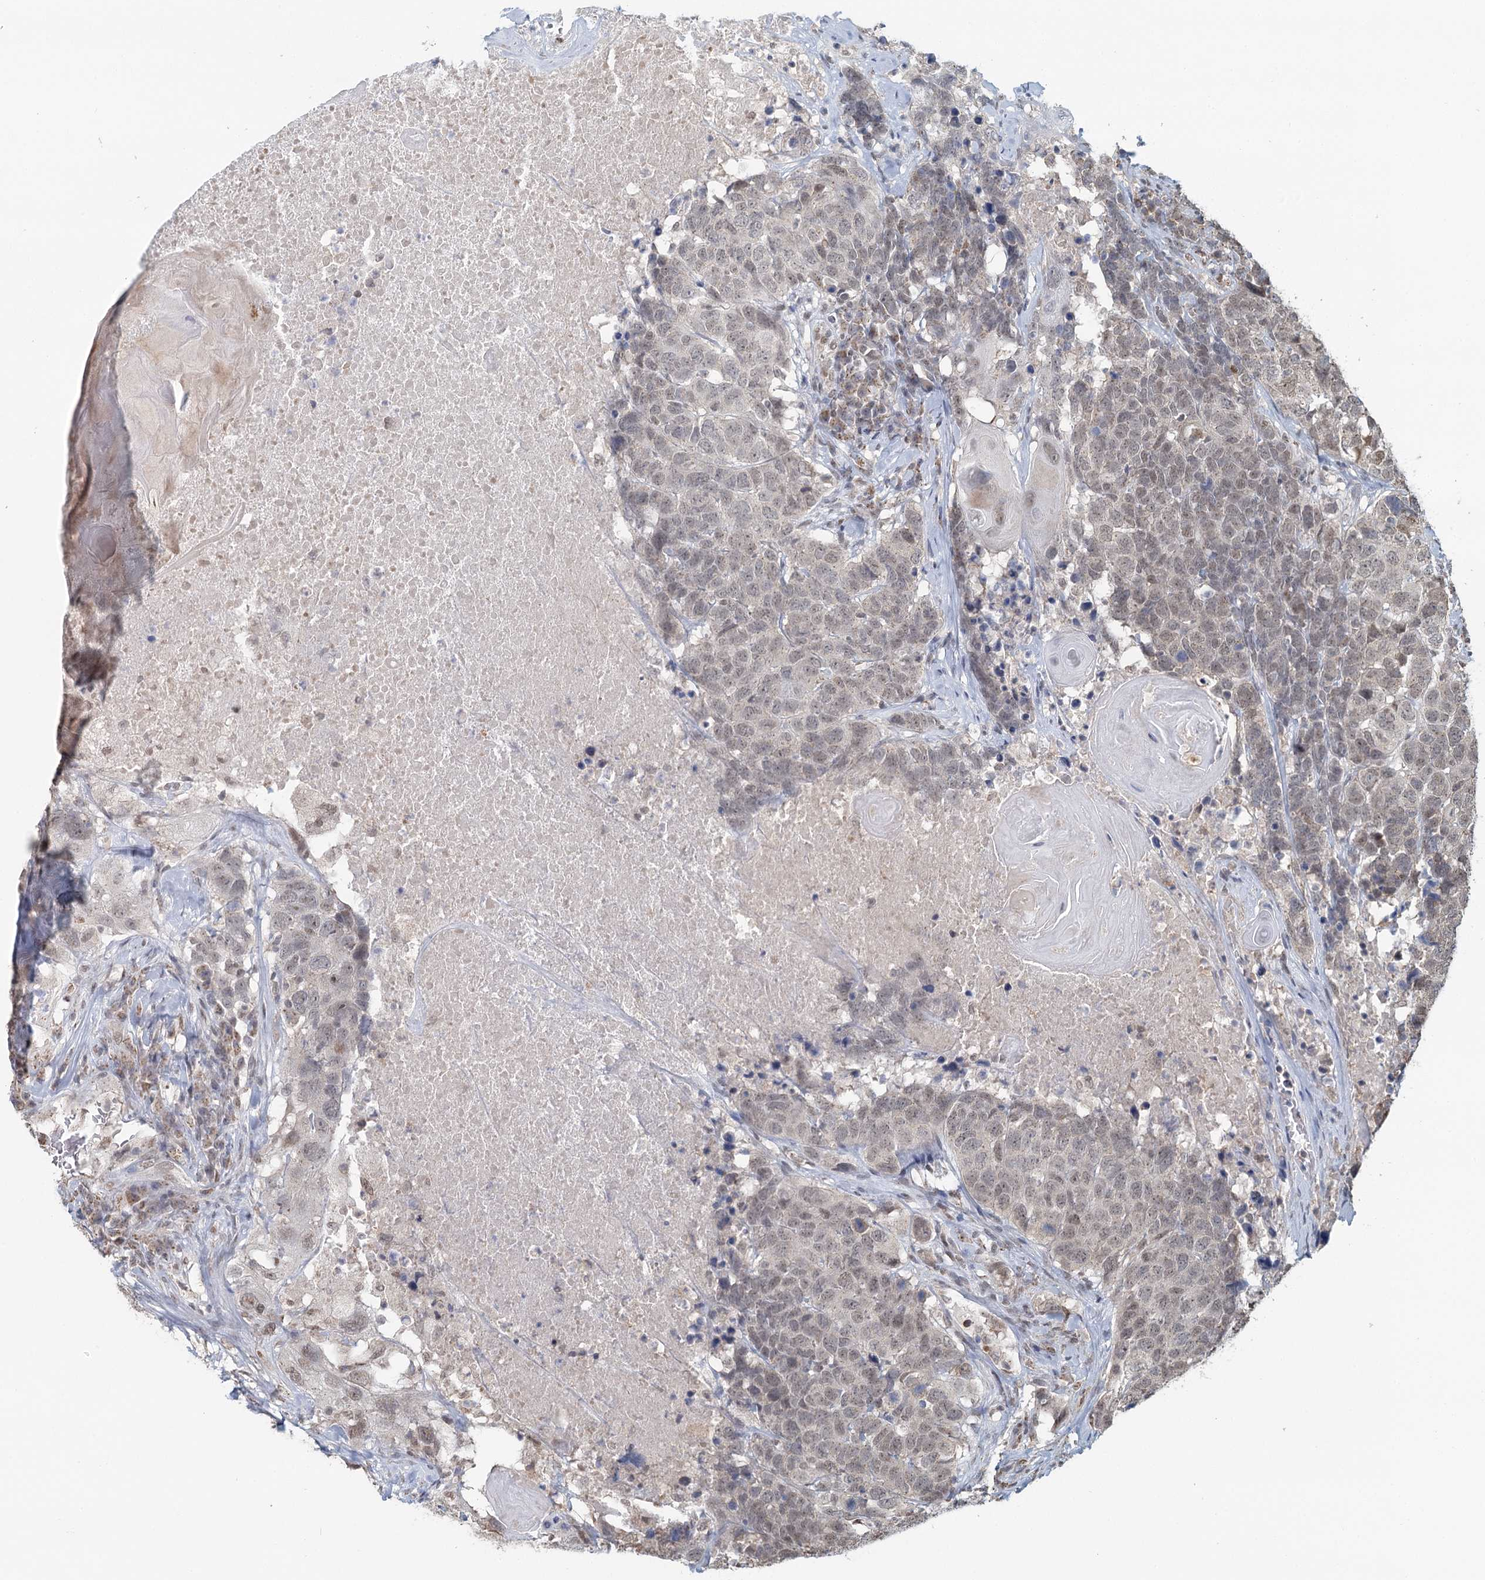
{"staining": {"intensity": "weak", "quantity": "<25%", "location": "nuclear"}, "tissue": "head and neck cancer", "cell_type": "Tumor cells", "image_type": "cancer", "snomed": [{"axis": "morphology", "description": "Squamous cell carcinoma, NOS"}, {"axis": "topography", "description": "Head-Neck"}], "caption": "This image is of head and neck squamous cell carcinoma stained with IHC to label a protein in brown with the nuclei are counter-stained blue. There is no positivity in tumor cells. Nuclei are stained in blue.", "gene": "GPALPP1", "patient": {"sex": "male", "age": 66}}